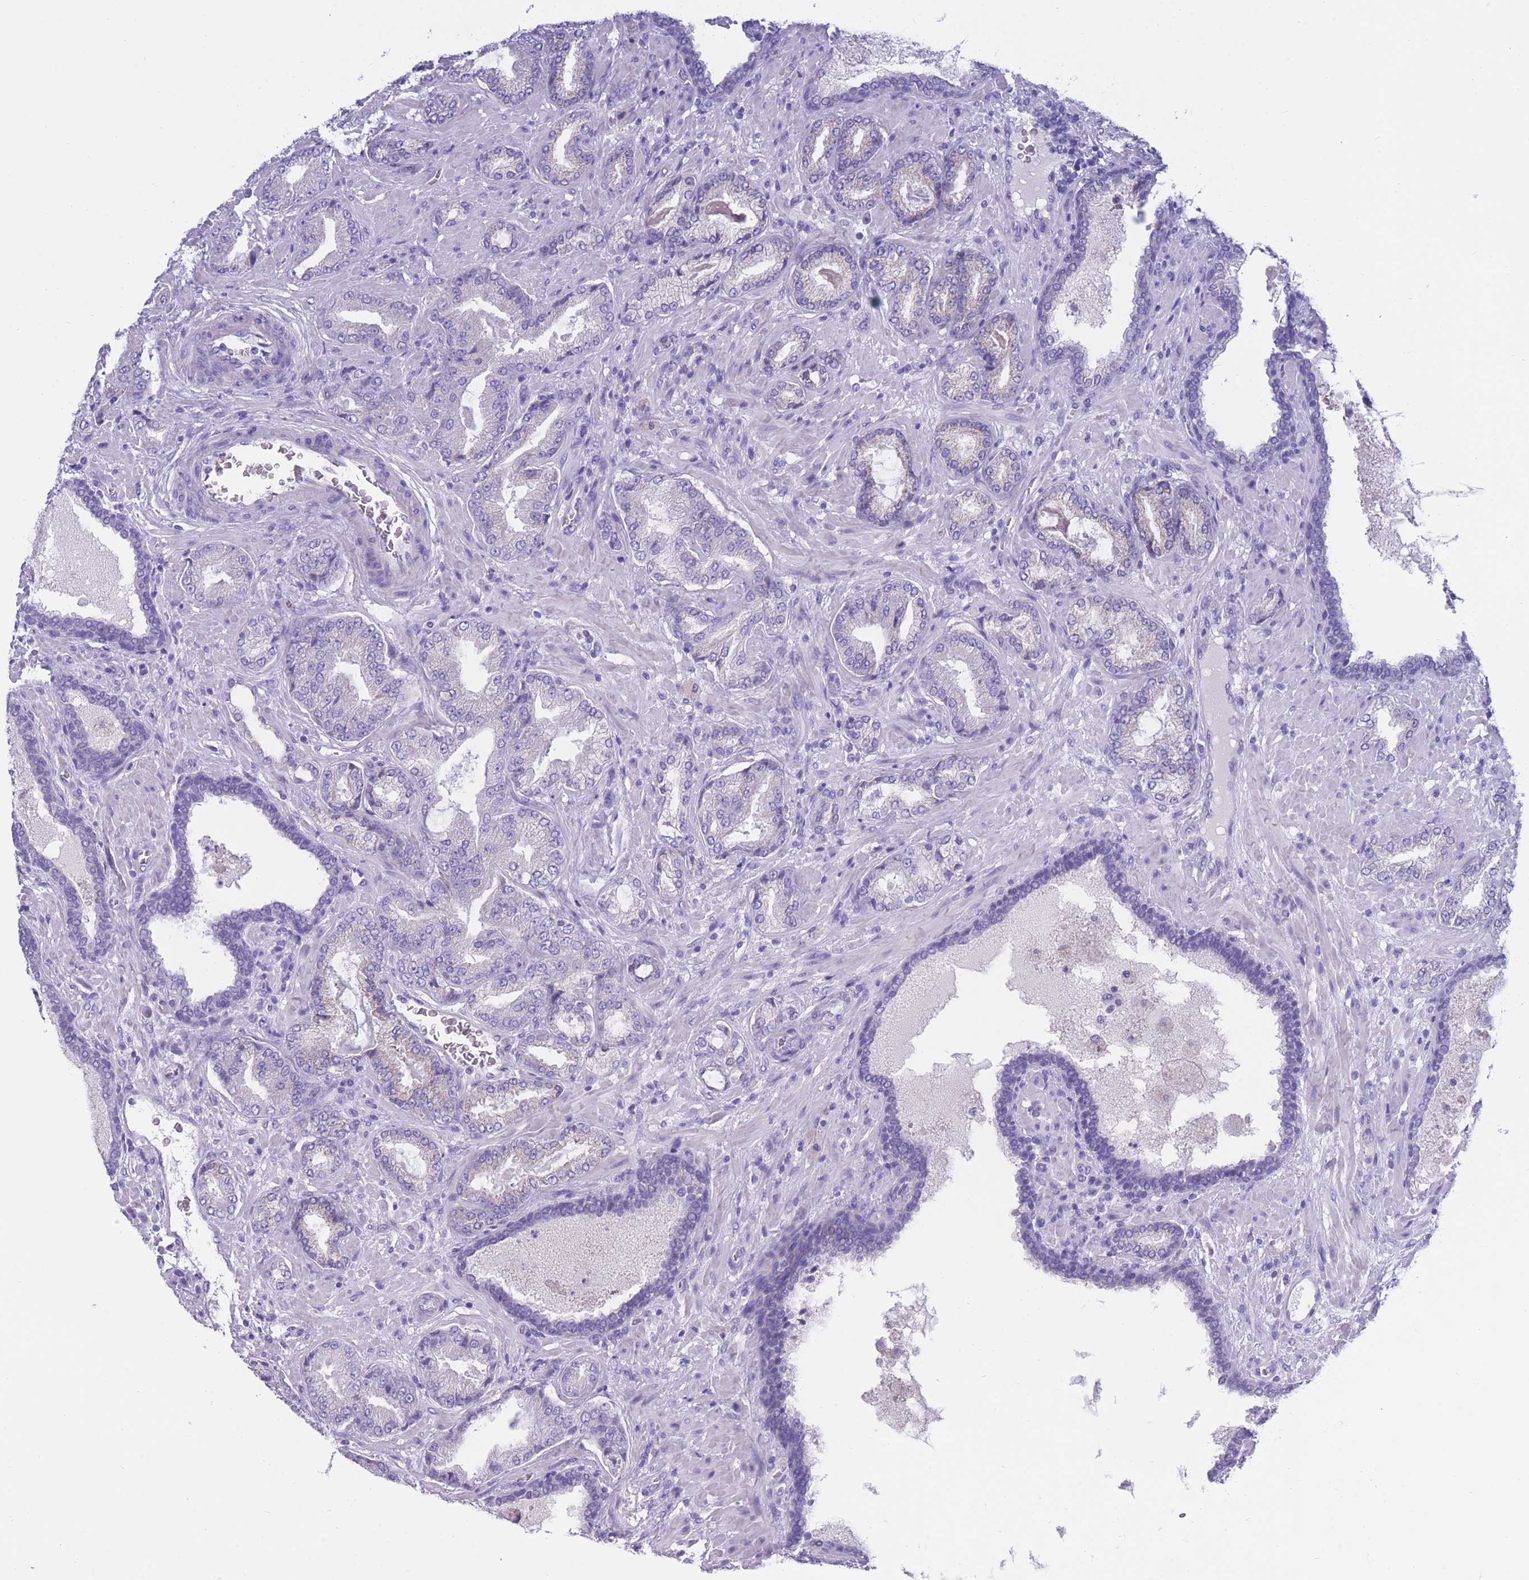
{"staining": {"intensity": "negative", "quantity": "none", "location": "none"}, "tissue": "prostate cancer", "cell_type": "Tumor cells", "image_type": "cancer", "snomed": [{"axis": "morphology", "description": "Adenocarcinoma, High grade"}, {"axis": "topography", "description": "Prostate"}], "caption": "Prostate high-grade adenocarcinoma was stained to show a protein in brown. There is no significant positivity in tumor cells.", "gene": "INTS2", "patient": {"sex": "male", "age": 68}}